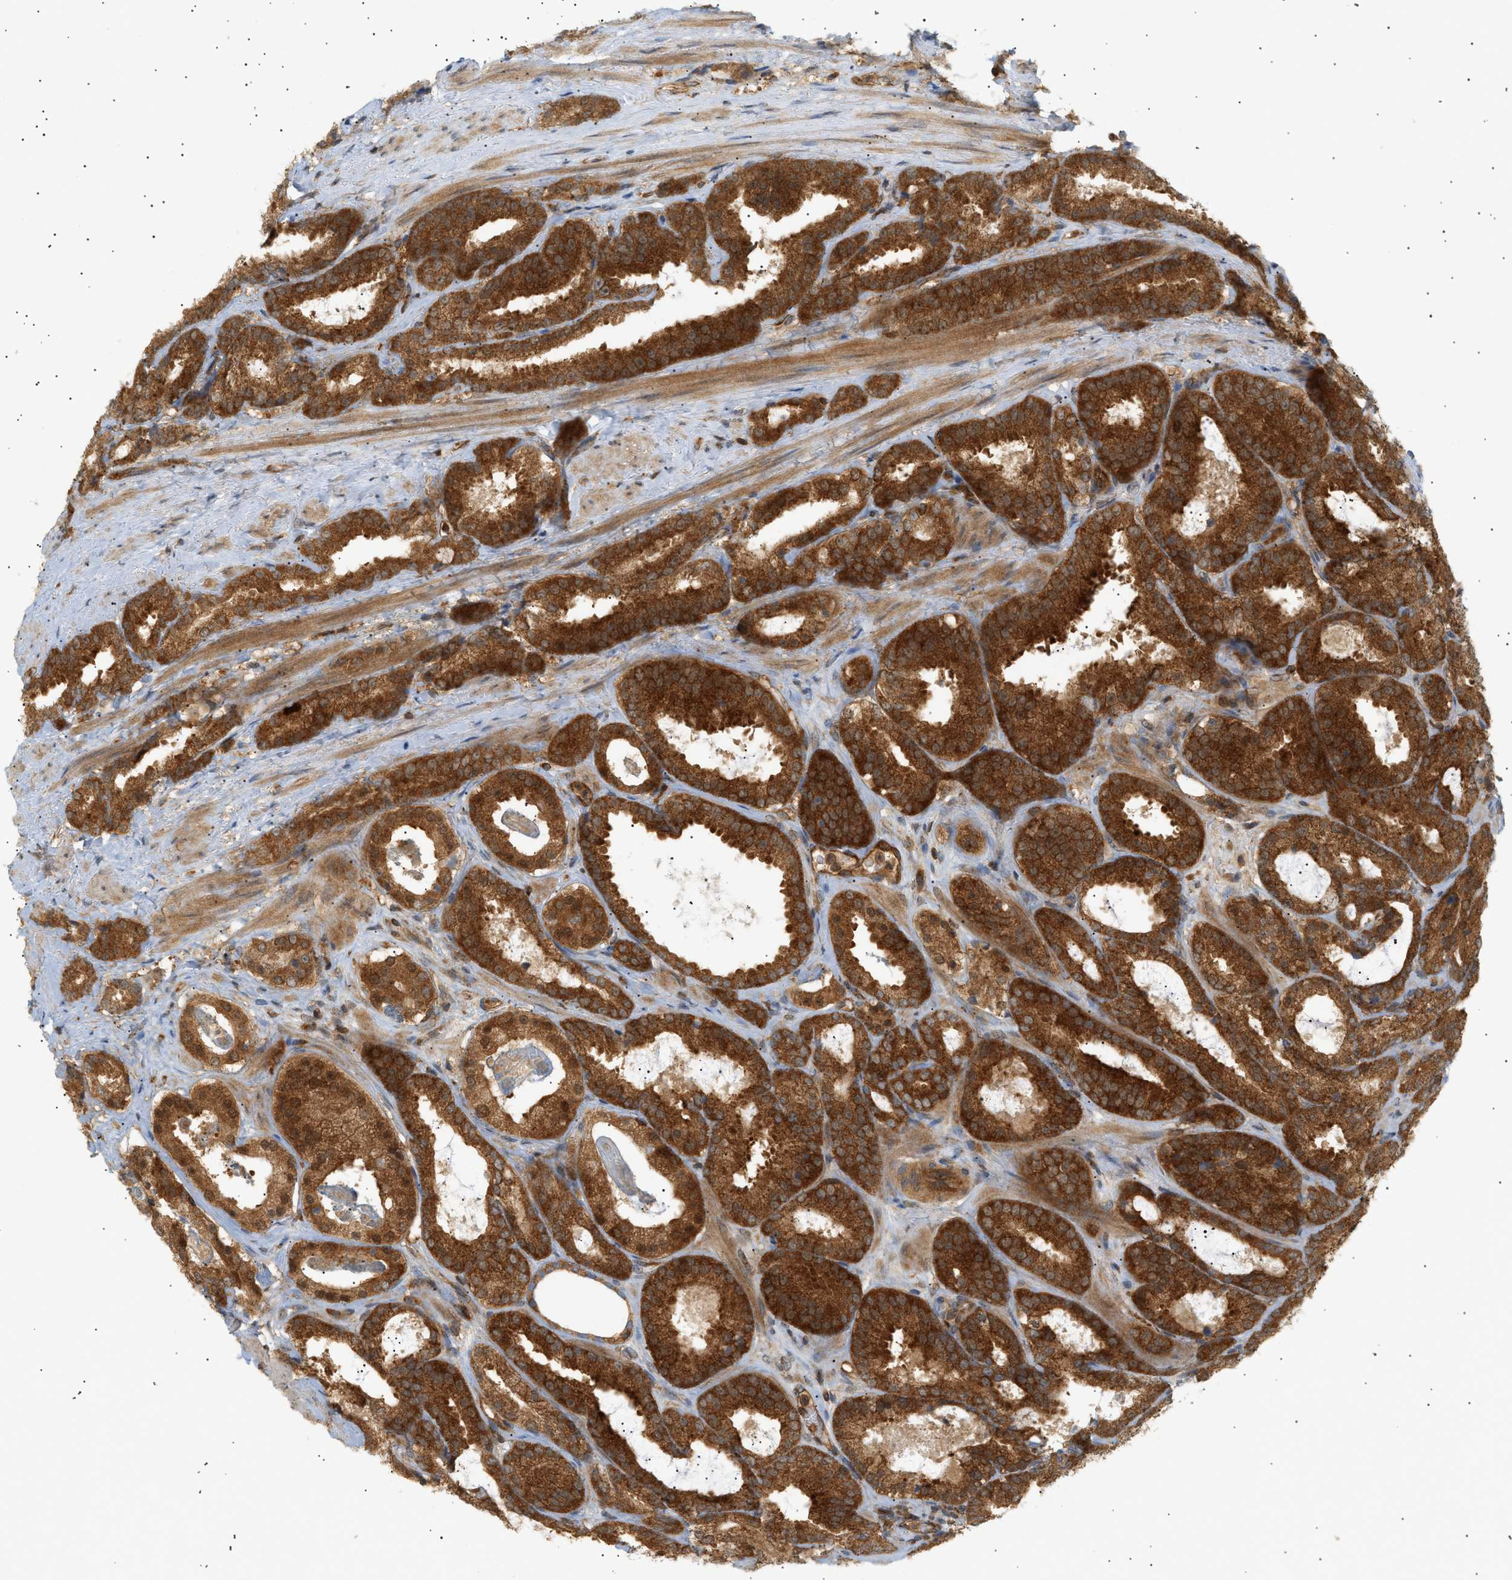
{"staining": {"intensity": "strong", "quantity": ">75%", "location": "cytoplasmic/membranous"}, "tissue": "prostate cancer", "cell_type": "Tumor cells", "image_type": "cancer", "snomed": [{"axis": "morphology", "description": "Adenocarcinoma, Low grade"}, {"axis": "topography", "description": "Prostate"}], "caption": "A micrograph of adenocarcinoma (low-grade) (prostate) stained for a protein demonstrates strong cytoplasmic/membranous brown staining in tumor cells.", "gene": "SHC1", "patient": {"sex": "male", "age": 69}}